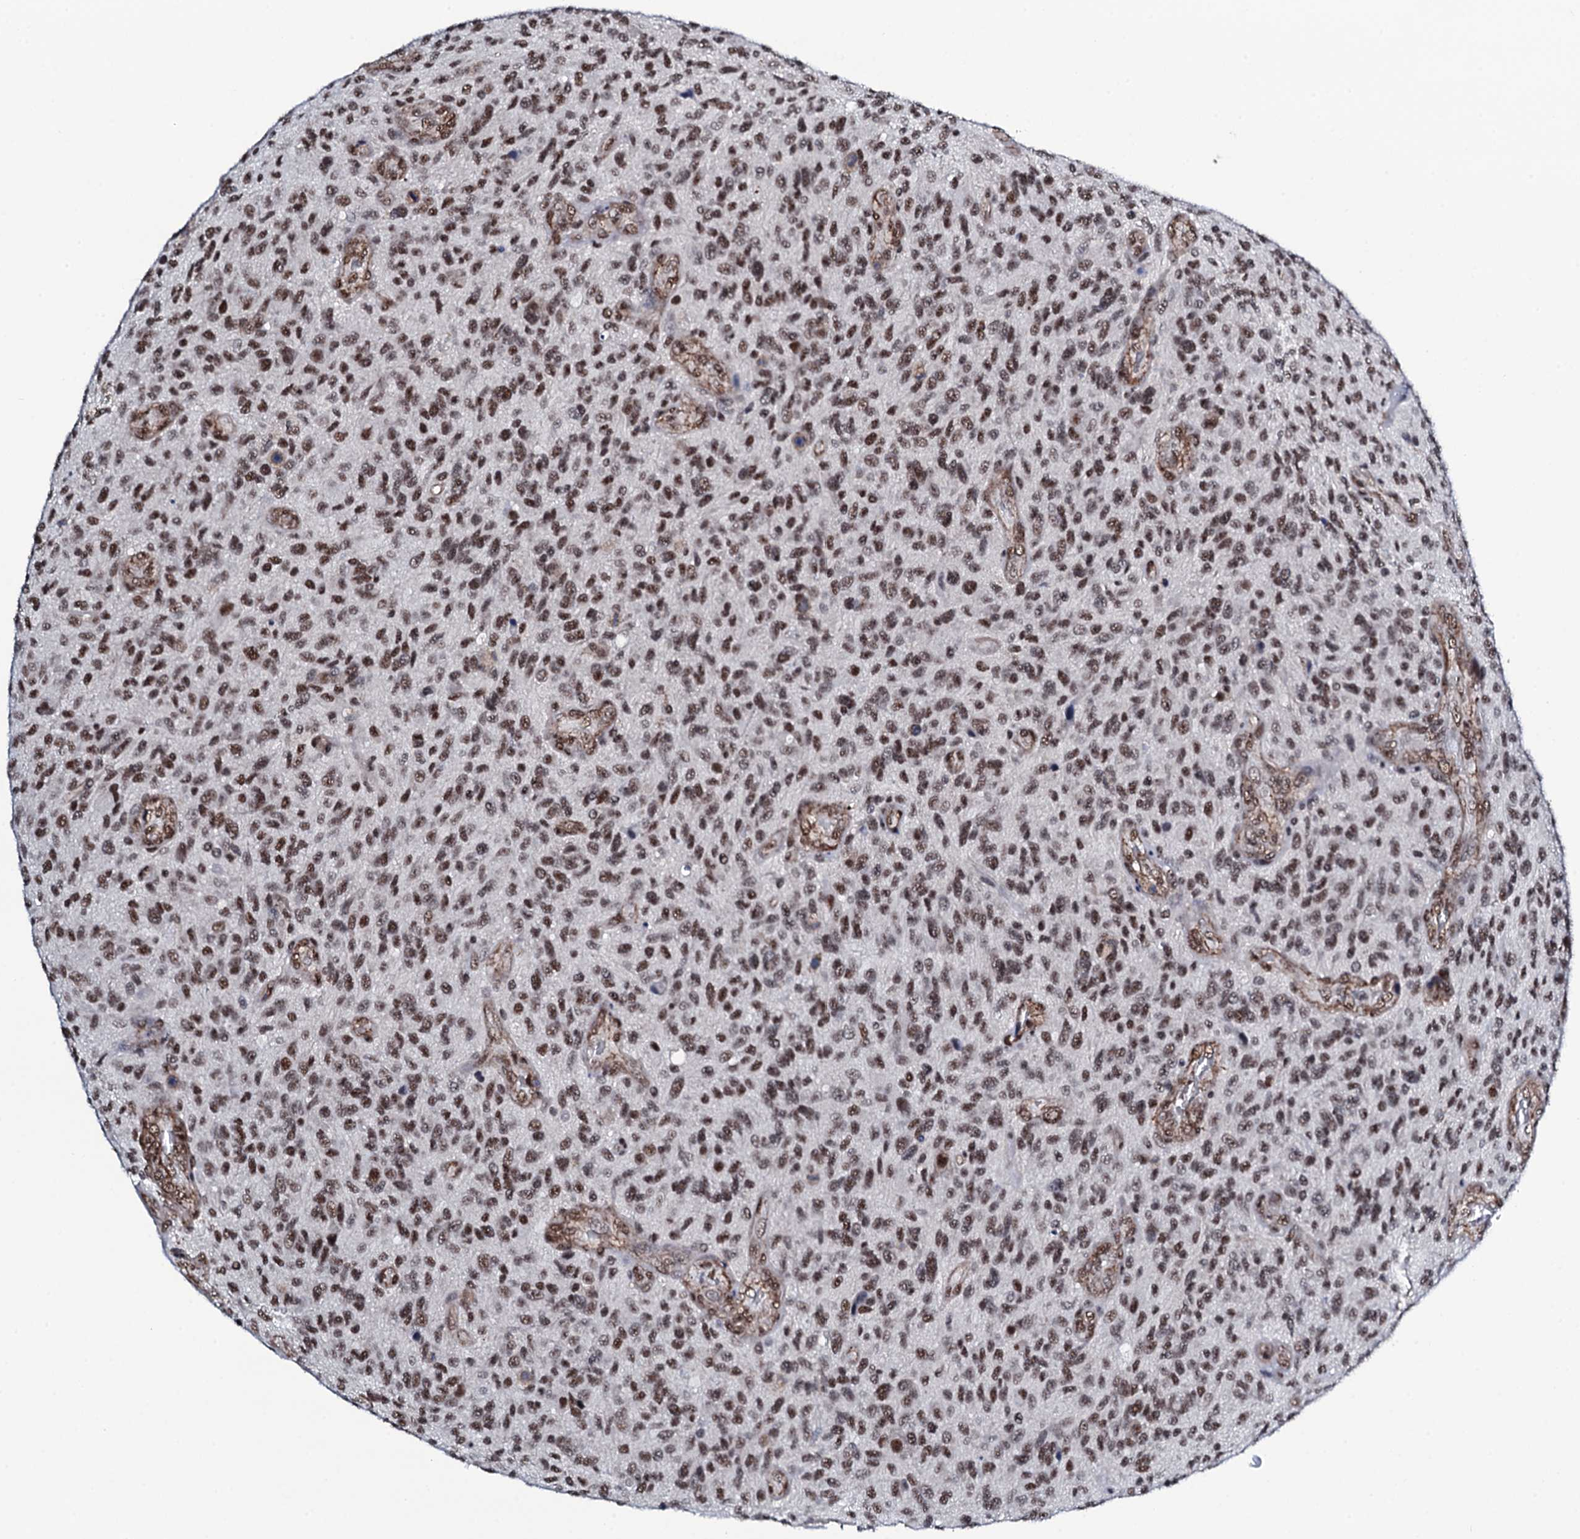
{"staining": {"intensity": "moderate", "quantity": ">75%", "location": "nuclear"}, "tissue": "glioma", "cell_type": "Tumor cells", "image_type": "cancer", "snomed": [{"axis": "morphology", "description": "Glioma, malignant, High grade"}, {"axis": "topography", "description": "Brain"}], "caption": "Immunohistochemistry of human malignant high-grade glioma demonstrates medium levels of moderate nuclear positivity in approximately >75% of tumor cells.", "gene": "CWC15", "patient": {"sex": "male", "age": 47}}